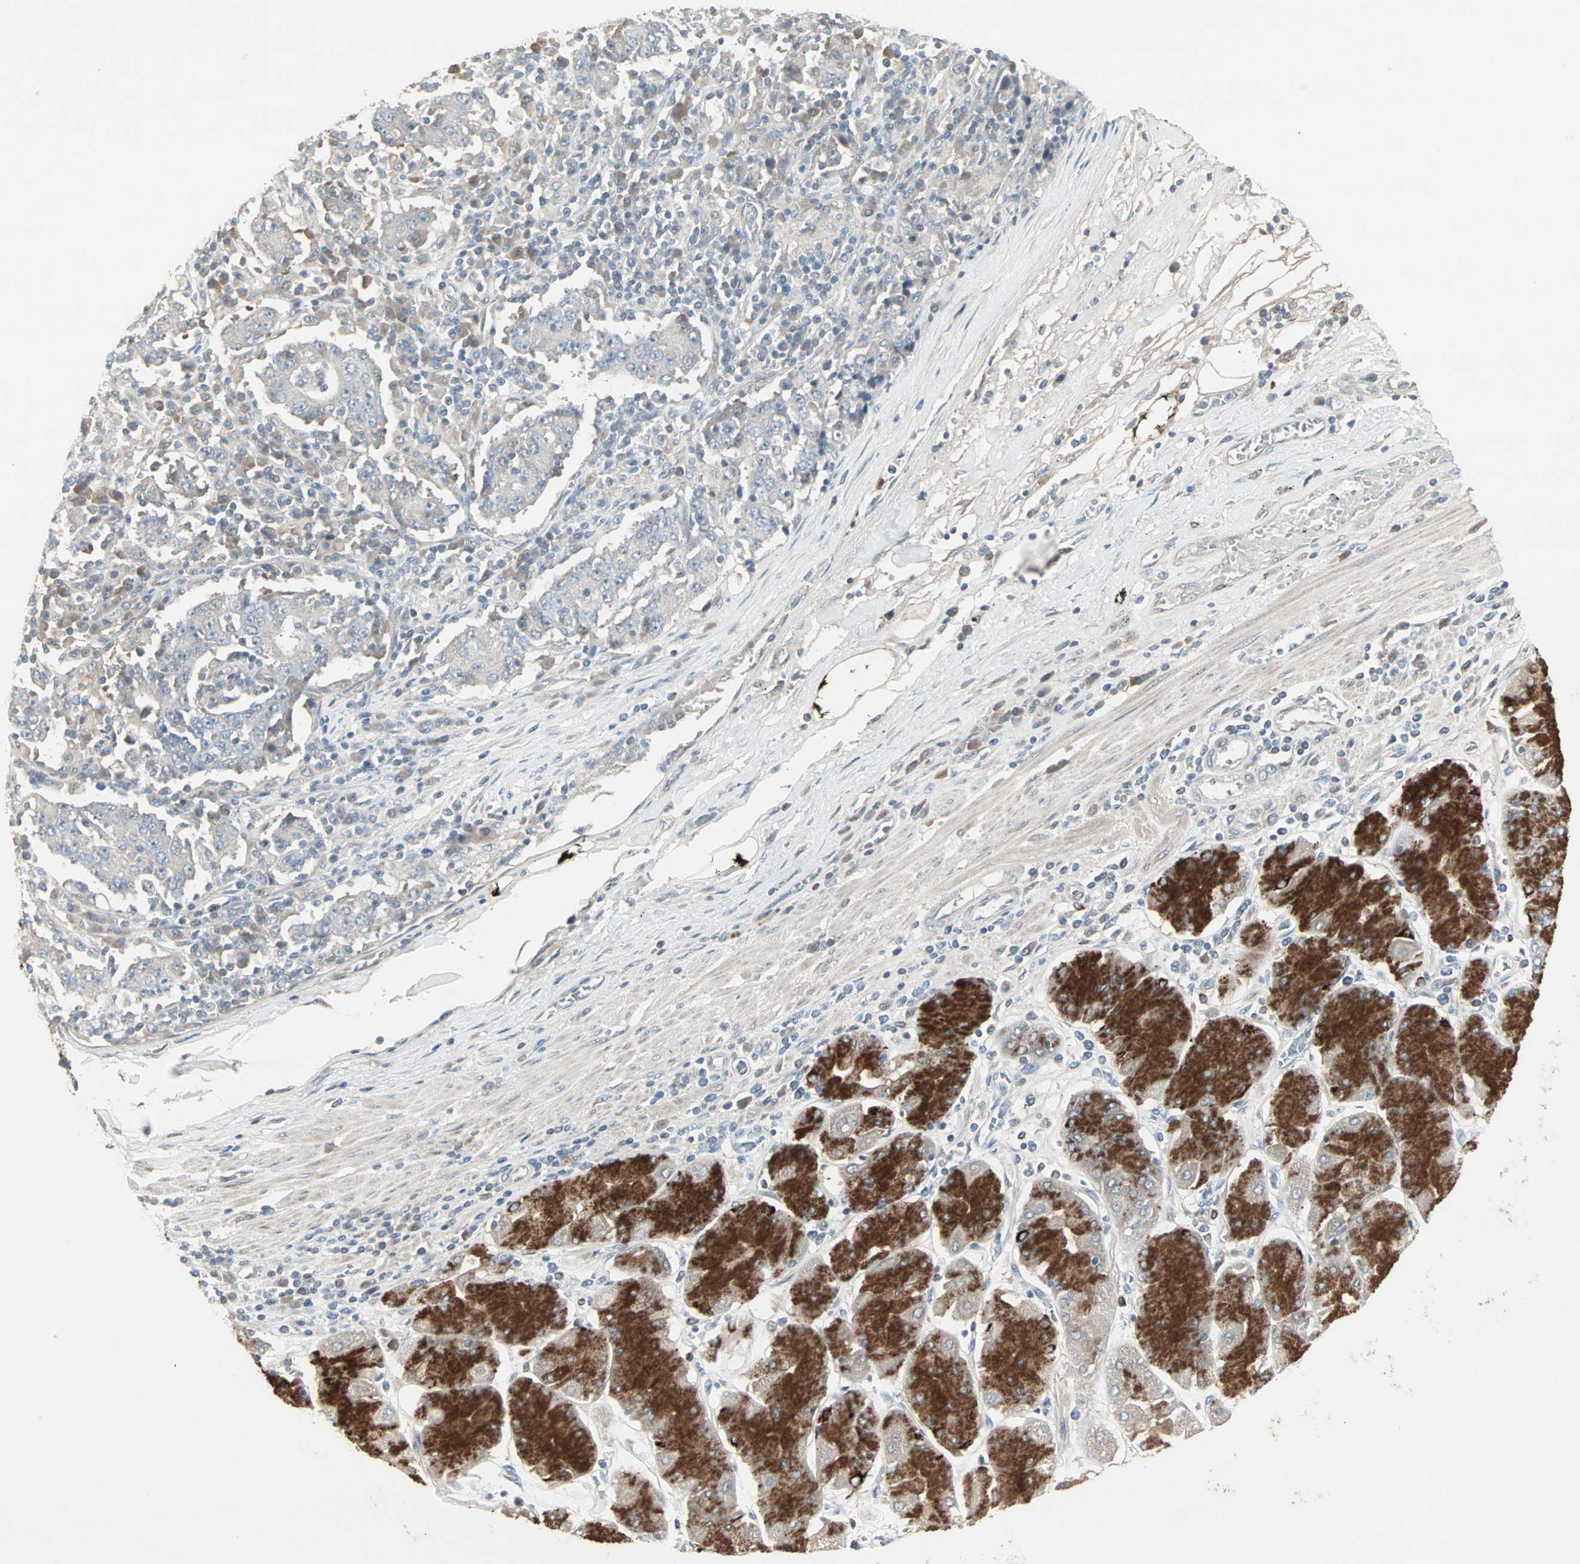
{"staining": {"intensity": "negative", "quantity": "none", "location": "none"}, "tissue": "stomach cancer", "cell_type": "Tumor cells", "image_type": "cancer", "snomed": [{"axis": "morphology", "description": "Normal tissue, NOS"}, {"axis": "morphology", "description": "Adenocarcinoma, NOS"}, {"axis": "topography", "description": "Stomach, upper"}, {"axis": "topography", "description": "Stomach"}], "caption": "An image of human stomach cancer (adenocarcinoma) is negative for staining in tumor cells.", "gene": "JMJD7-PLA2G4B", "patient": {"sex": "male", "age": 59}}